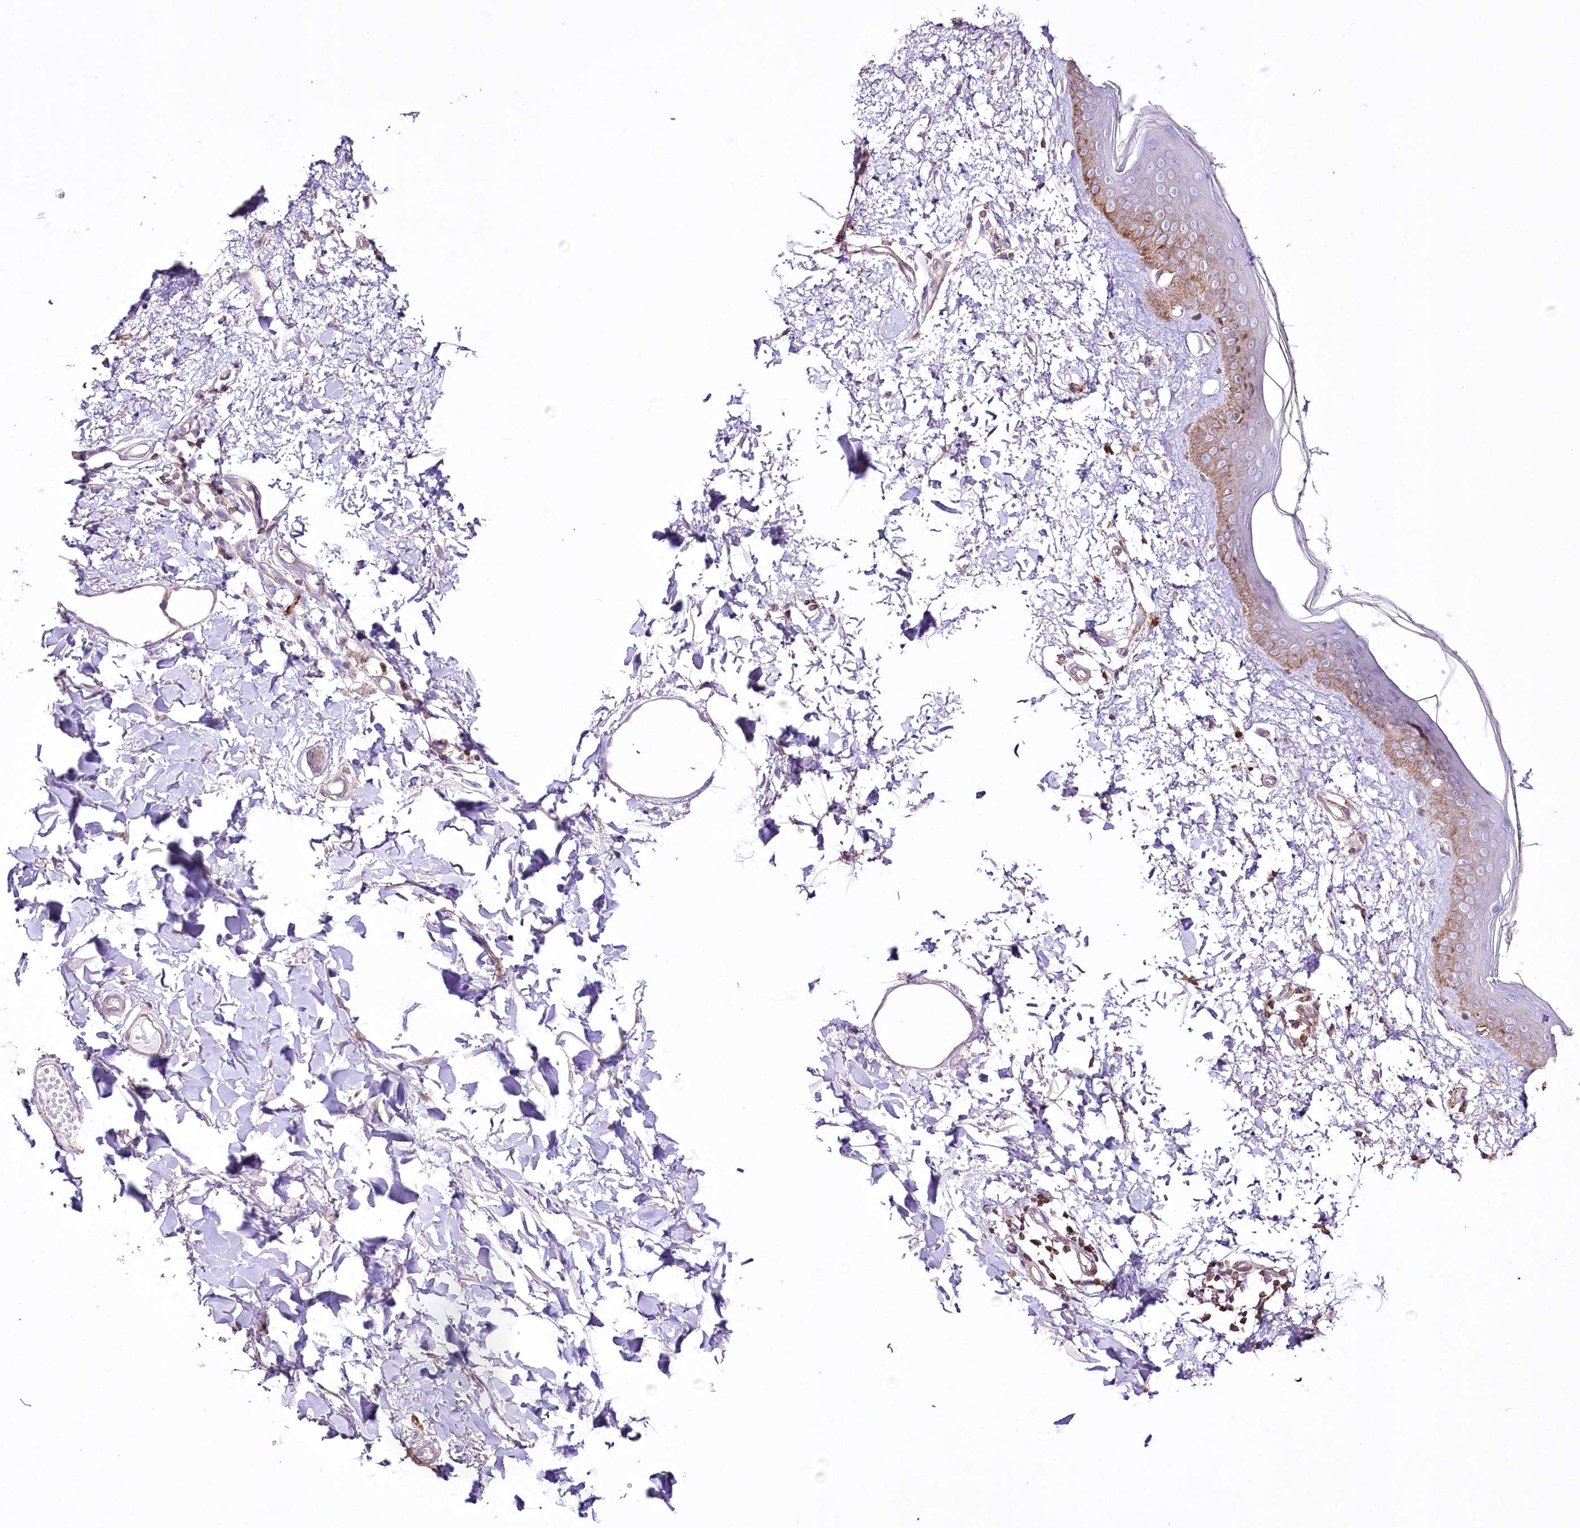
{"staining": {"intensity": "weak", "quantity": ">75%", "location": "cytoplasmic/membranous"}, "tissue": "skin", "cell_type": "Fibroblasts", "image_type": "normal", "snomed": [{"axis": "morphology", "description": "Normal tissue, NOS"}, {"axis": "topography", "description": "Skin"}], "caption": "Brown immunohistochemical staining in normal skin reveals weak cytoplasmic/membranous expression in approximately >75% of fibroblasts.", "gene": "FAM216A", "patient": {"sex": "female", "age": 58}}